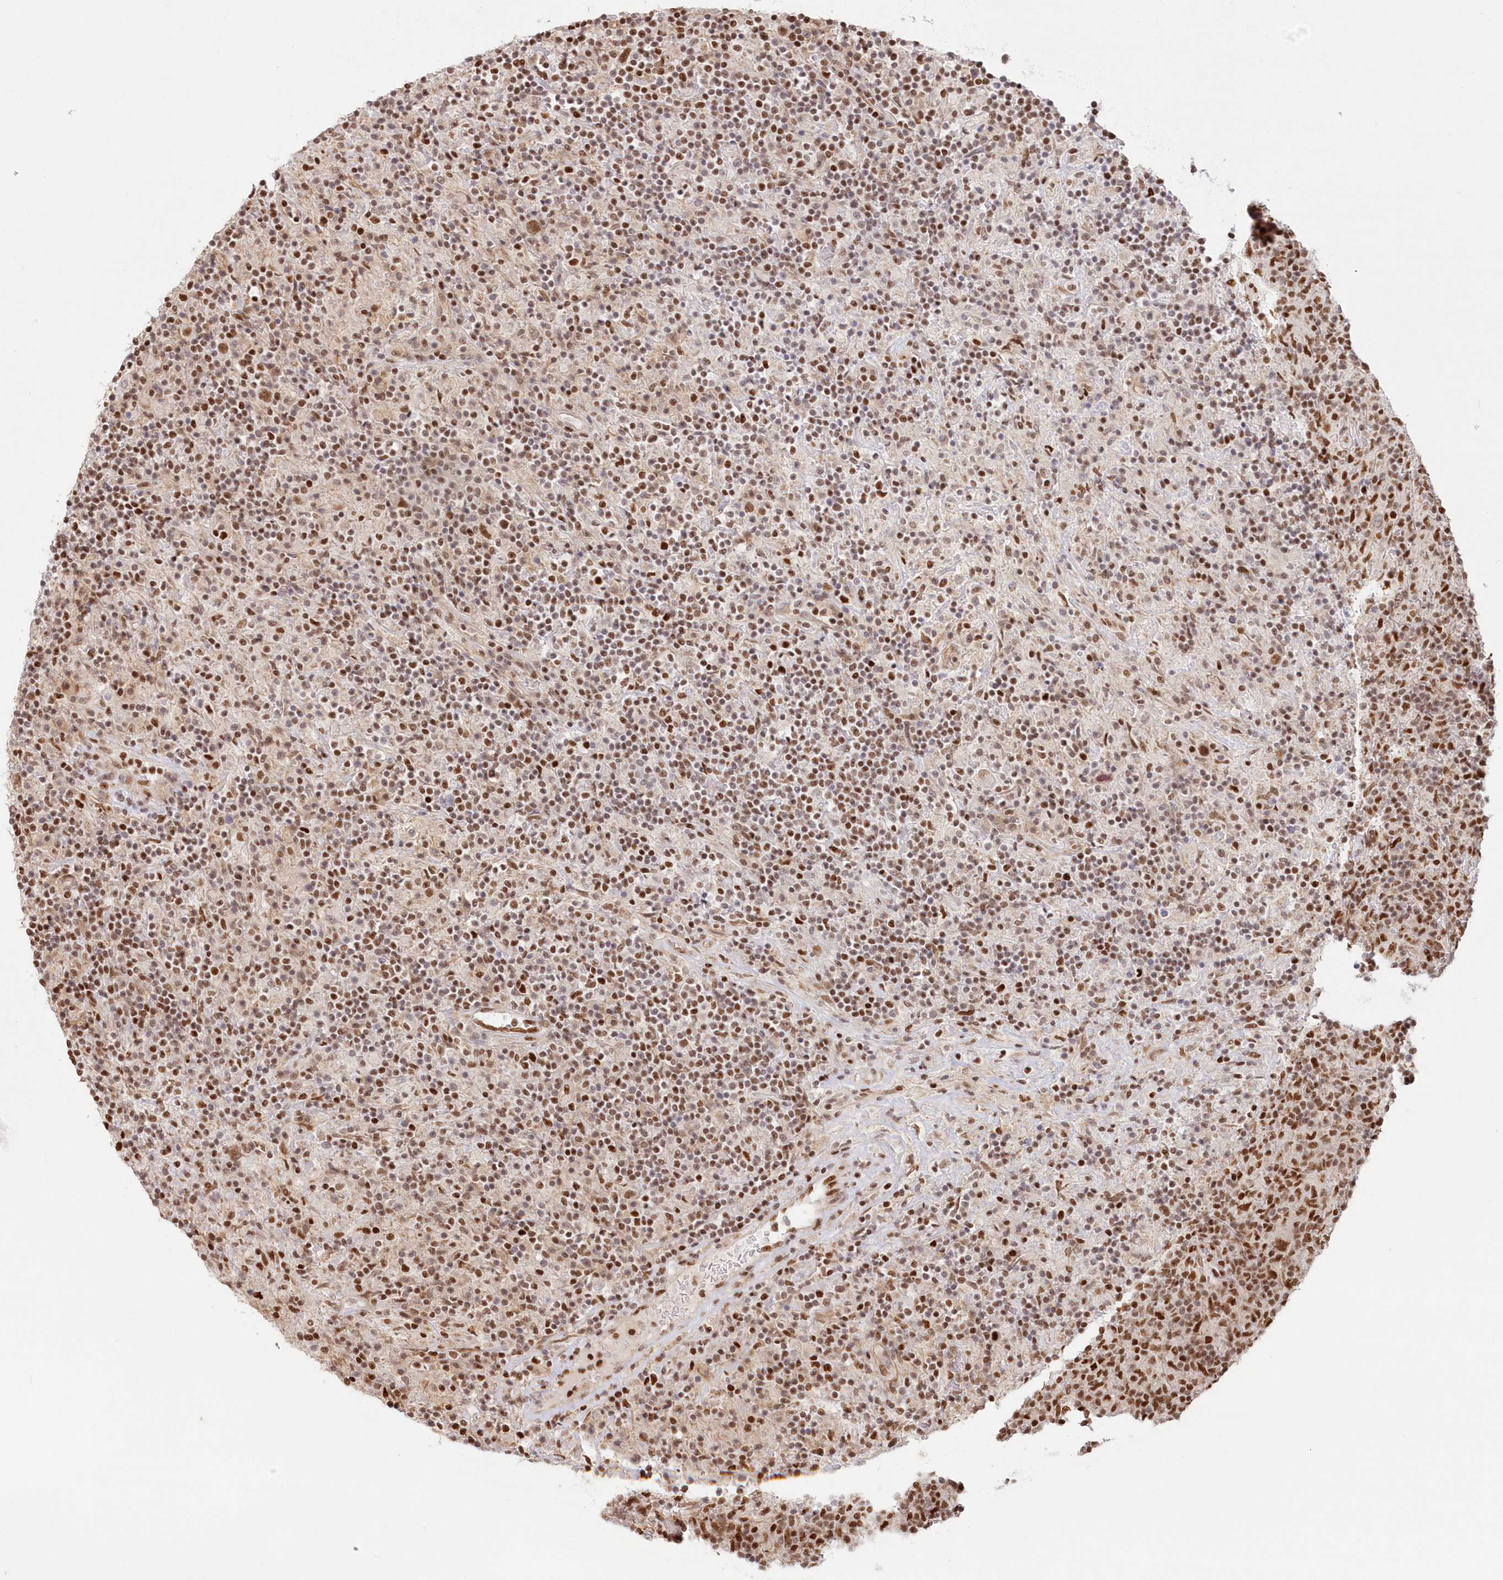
{"staining": {"intensity": "moderate", "quantity": ">75%", "location": "nuclear"}, "tissue": "lymphoma", "cell_type": "Tumor cells", "image_type": "cancer", "snomed": [{"axis": "morphology", "description": "Hodgkin's disease, NOS"}, {"axis": "topography", "description": "Lymph node"}], "caption": "The histopathology image demonstrates a brown stain indicating the presence of a protein in the nuclear of tumor cells in lymphoma.", "gene": "POLR2B", "patient": {"sex": "male", "age": 70}}